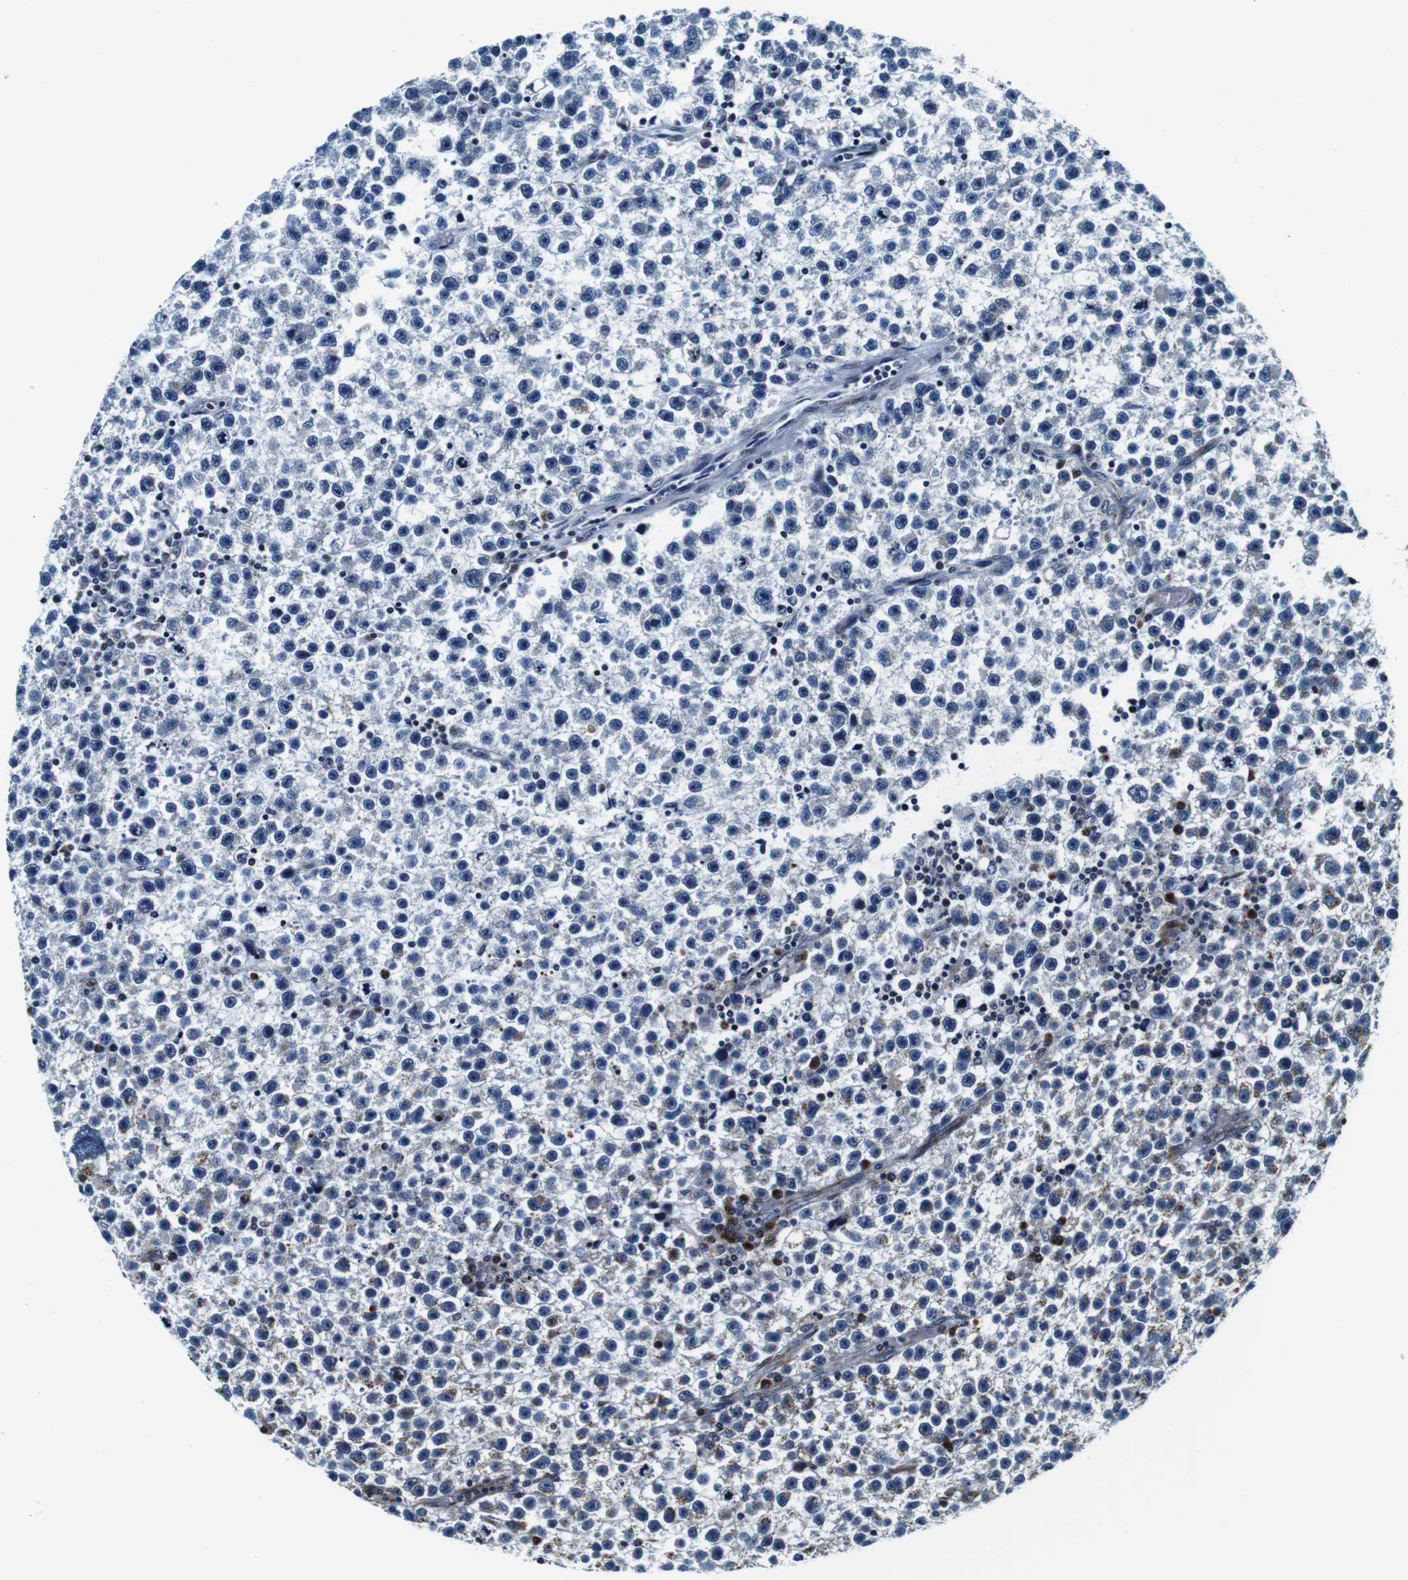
{"staining": {"intensity": "moderate", "quantity": "<25%", "location": "cytoplasmic/membranous"}, "tissue": "testis cancer", "cell_type": "Tumor cells", "image_type": "cancer", "snomed": [{"axis": "morphology", "description": "Seminoma, NOS"}, {"axis": "topography", "description": "Testis"}], "caption": "High-power microscopy captured an immunohistochemistry (IHC) micrograph of testis cancer (seminoma), revealing moderate cytoplasmic/membranous positivity in about <25% of tumor cells.", "gene": "FAR2", "patient": {"sex": "male", "age": 33}}